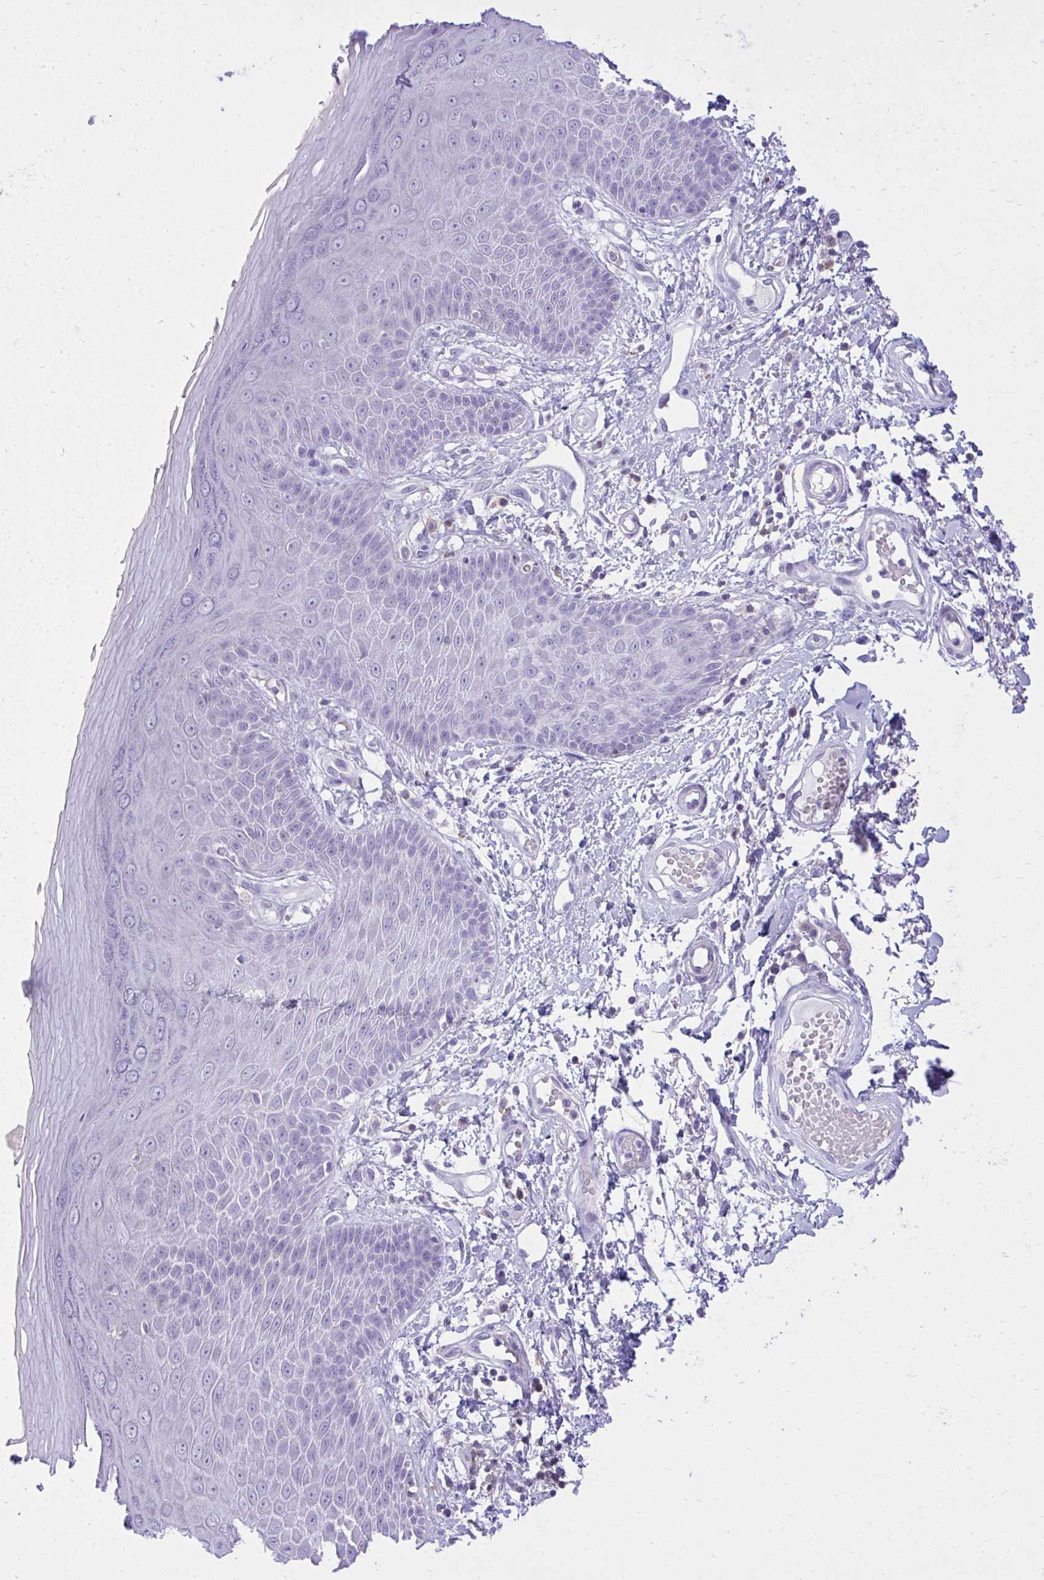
{"staining": {"intensity": "negative", "quantity": "none", "location": "none"}, "tissue": "skin", "cell_type": "Epidermal cells", "image_type": "normal", "snomed": [{"axis": "morphology", "description": "Normal tissue, NOS"}, {"axis": "topography", "description": "Anal"}, {"axis": "topography", "description": "Peripheral nerve tissue"}], "caption": "Image shows no significant protein positivity in epidermal cells of benign skin.", "gene": "GPRIN3", "patient": {"sex": "male", "age": 78}}